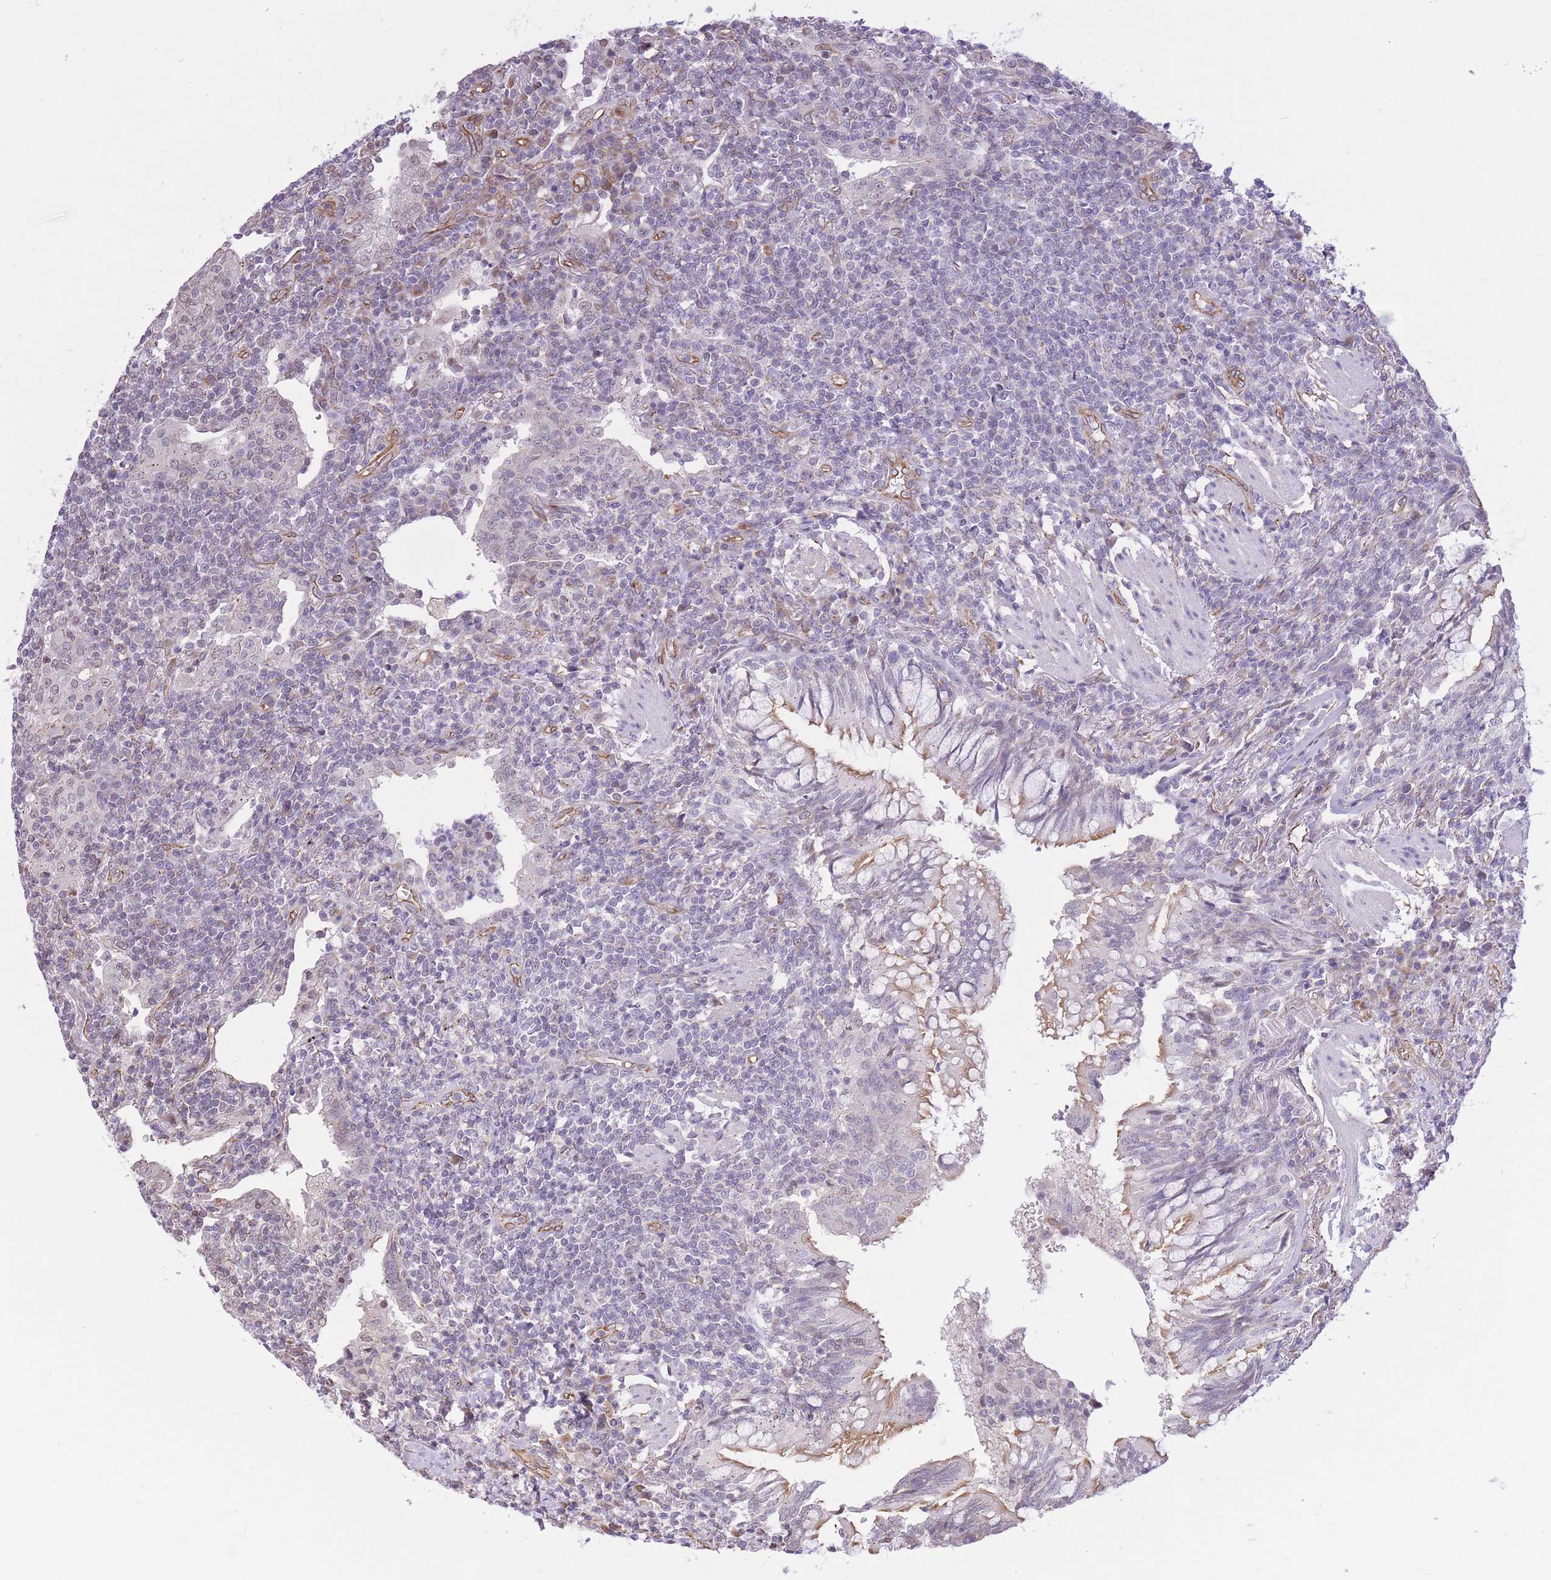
{"staining": {"intensity": "negative", "quantity": "none", "location": "none"}, "tissue": "lymphoma", "cell_type": "Tumor cells", "image_type": "cancer", "snomed": [{"axis": "morphology", "description": "Malignant lymphoma, non-Hodgkin's type, Low grade"}, {"axis": "topography", "description": "Lung"}], "caption": "IHC photomicrograph of neoplastic tissue: human malignant lymphoma, non-Hodgkin's type (low-grade) stained with DAB (3,3'-diaminobenzidine) demonstrates no significant protein positivity in tumor cells.", "gene": "PSG8", "patient": {"sex": "female", "age": 71}}